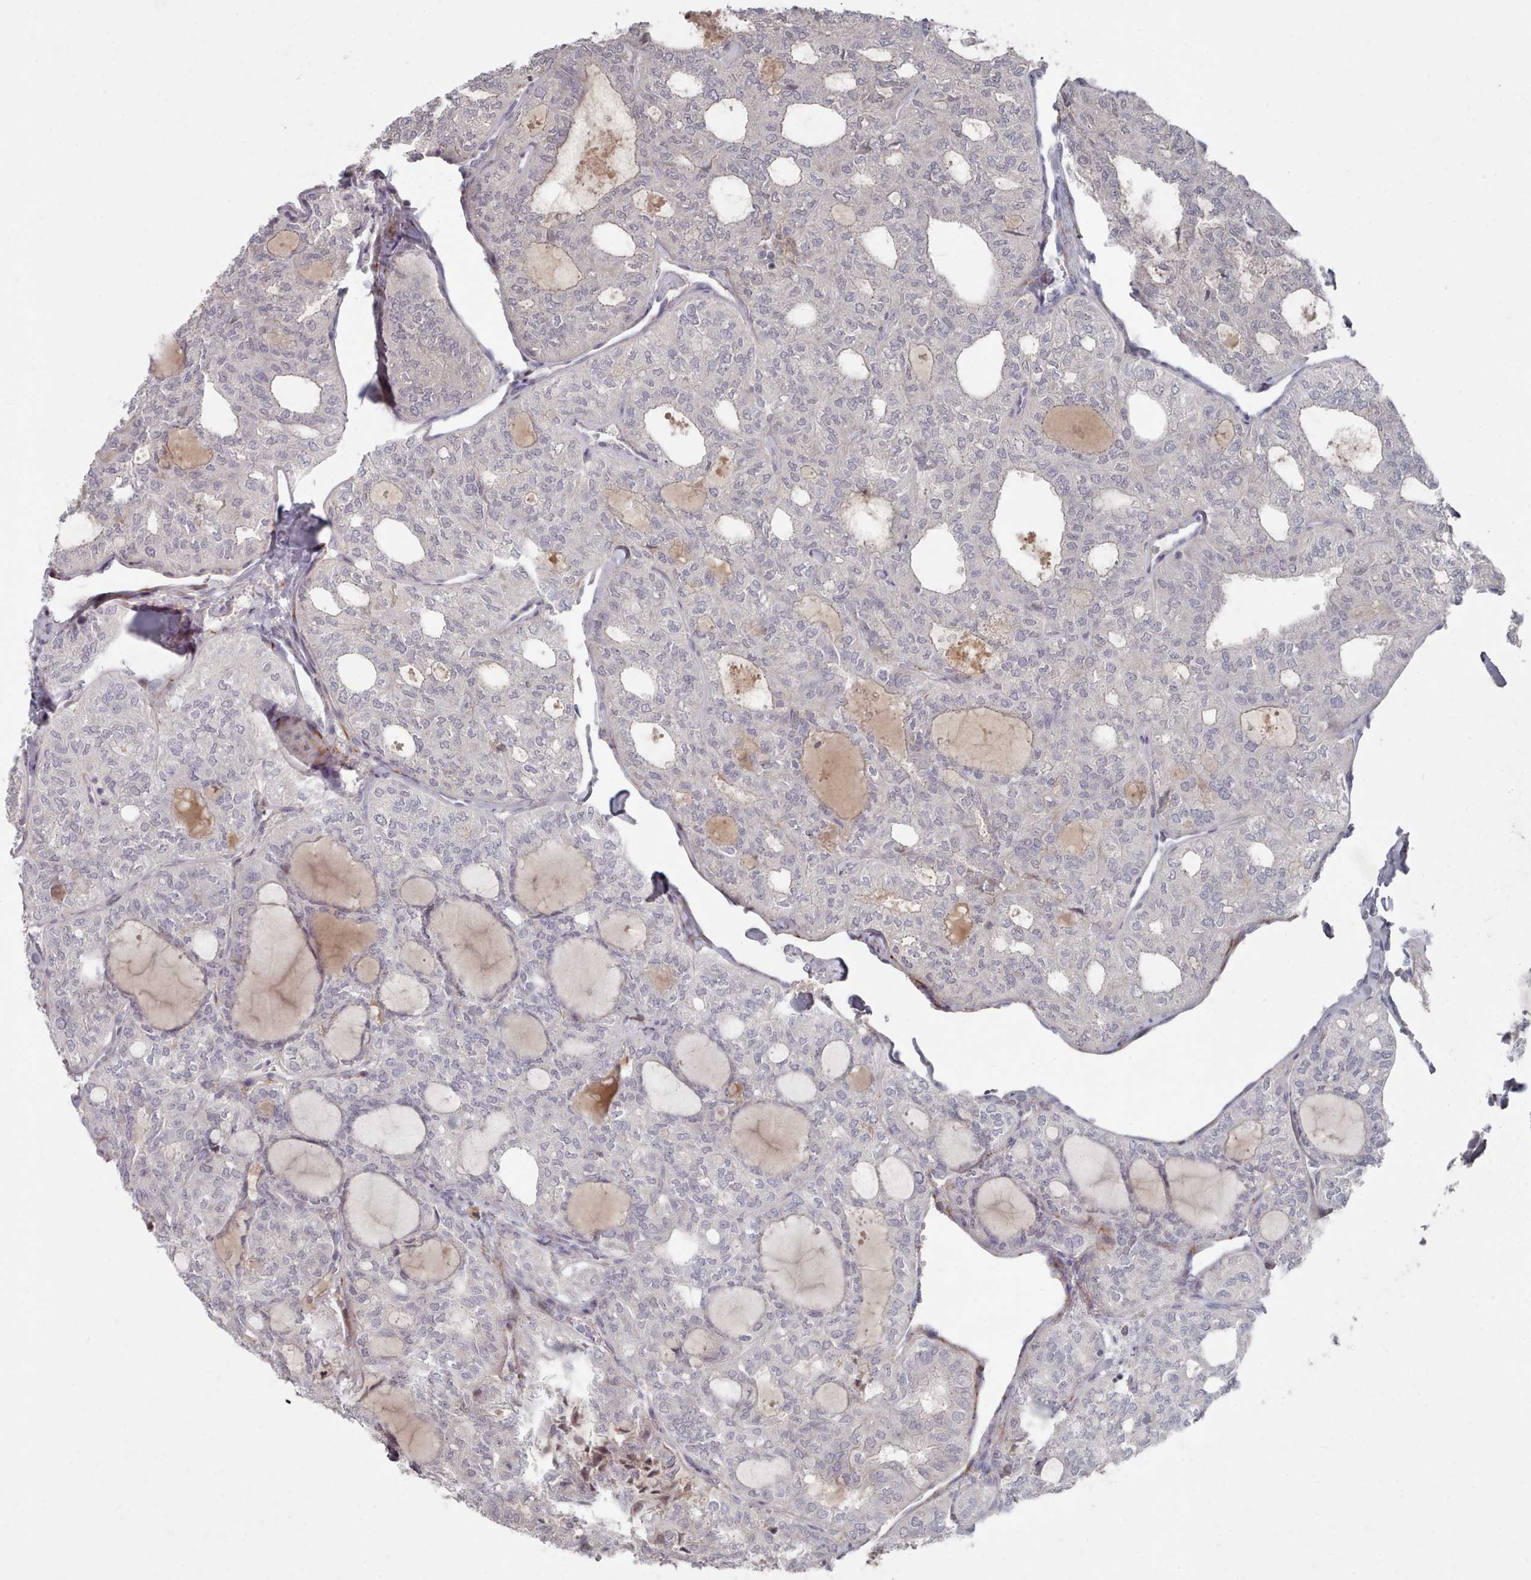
{"staining": {"intensity": "negative", "quantity": "none", "location": "none"}, "tissue": "thyroid cancer", "cell_type": "Tumor cells", "image_type": "cancer", "snomed": [{"axis": "morphology", "description": "Follicular adenoma carcinoma, NOS"}, {"axis": "topography", "description": "Thyroid gland"}], "caption": "Immunohistochemical staining of human thyroid cancer (follicular adenoma carcinoma) shows no significant expression in tumor cells.", "gene": "COL8A2", "patient": {"sex": "male", "age": 75}}